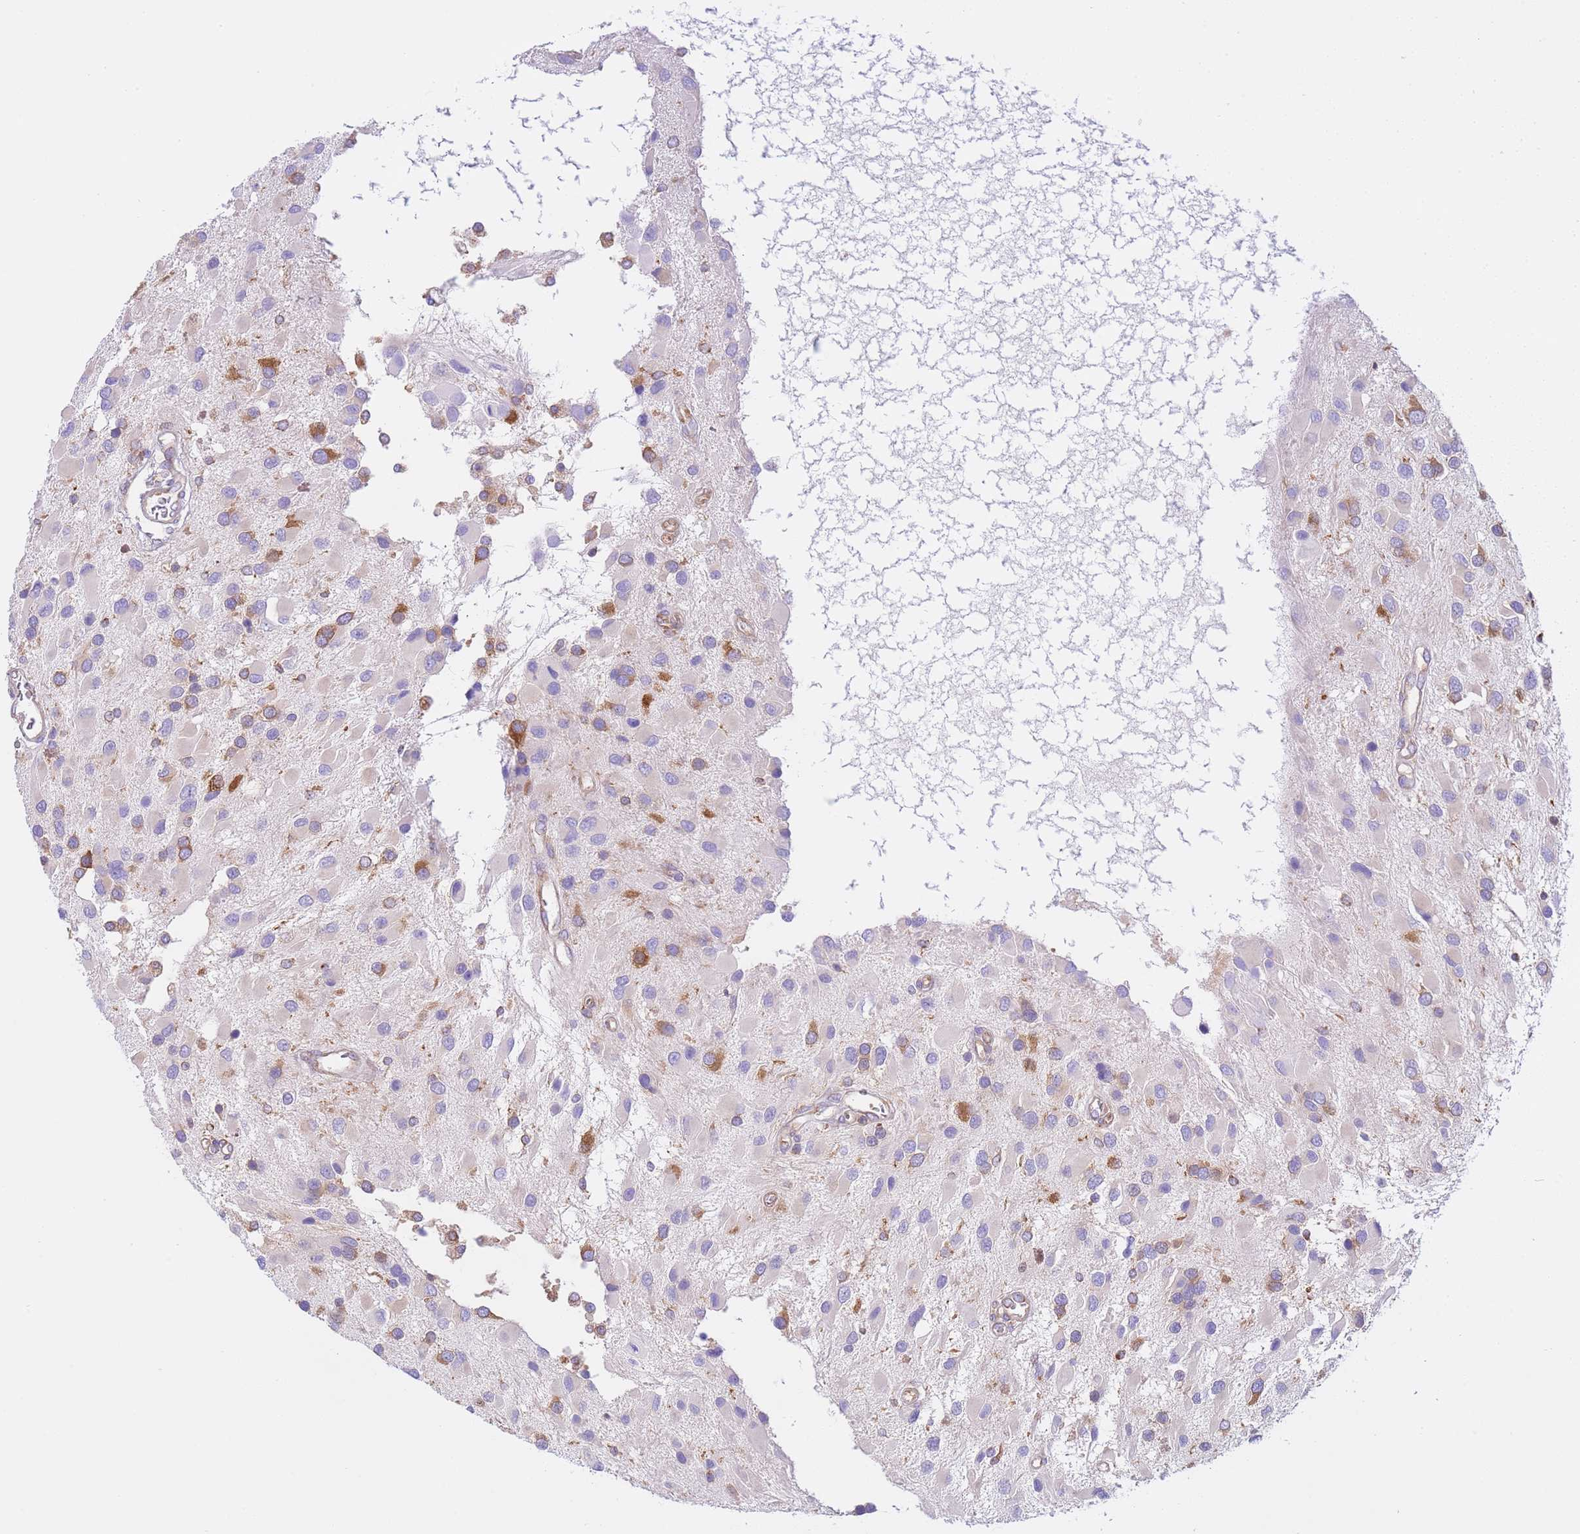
{"staining": {"intensity": "moderate", "quantity": "<25%", "location": "cytoplasmic/membranous"}, "tissue": "glioma", "cell_type": "Tumor cells", "image_type": "cancer", "snomed": [{"axis": "morphology", "description": "Glioma, malignant, High grade"}, {"axis": "topography", "description": "Brain"}], "caption": "High-magnification brightfield microscopy of malignant glioma (high-grade) stained with DAB (3,3'-diaminobenzidine) (brown) and counterstained with hematoxylin (blue). tumor cells exhibit moderate cytoplasmic/membranous expression is appreciated in approximately<25% of cells.", "gene": "VARS1", "patient": {"sex": "male", "age": 53}}